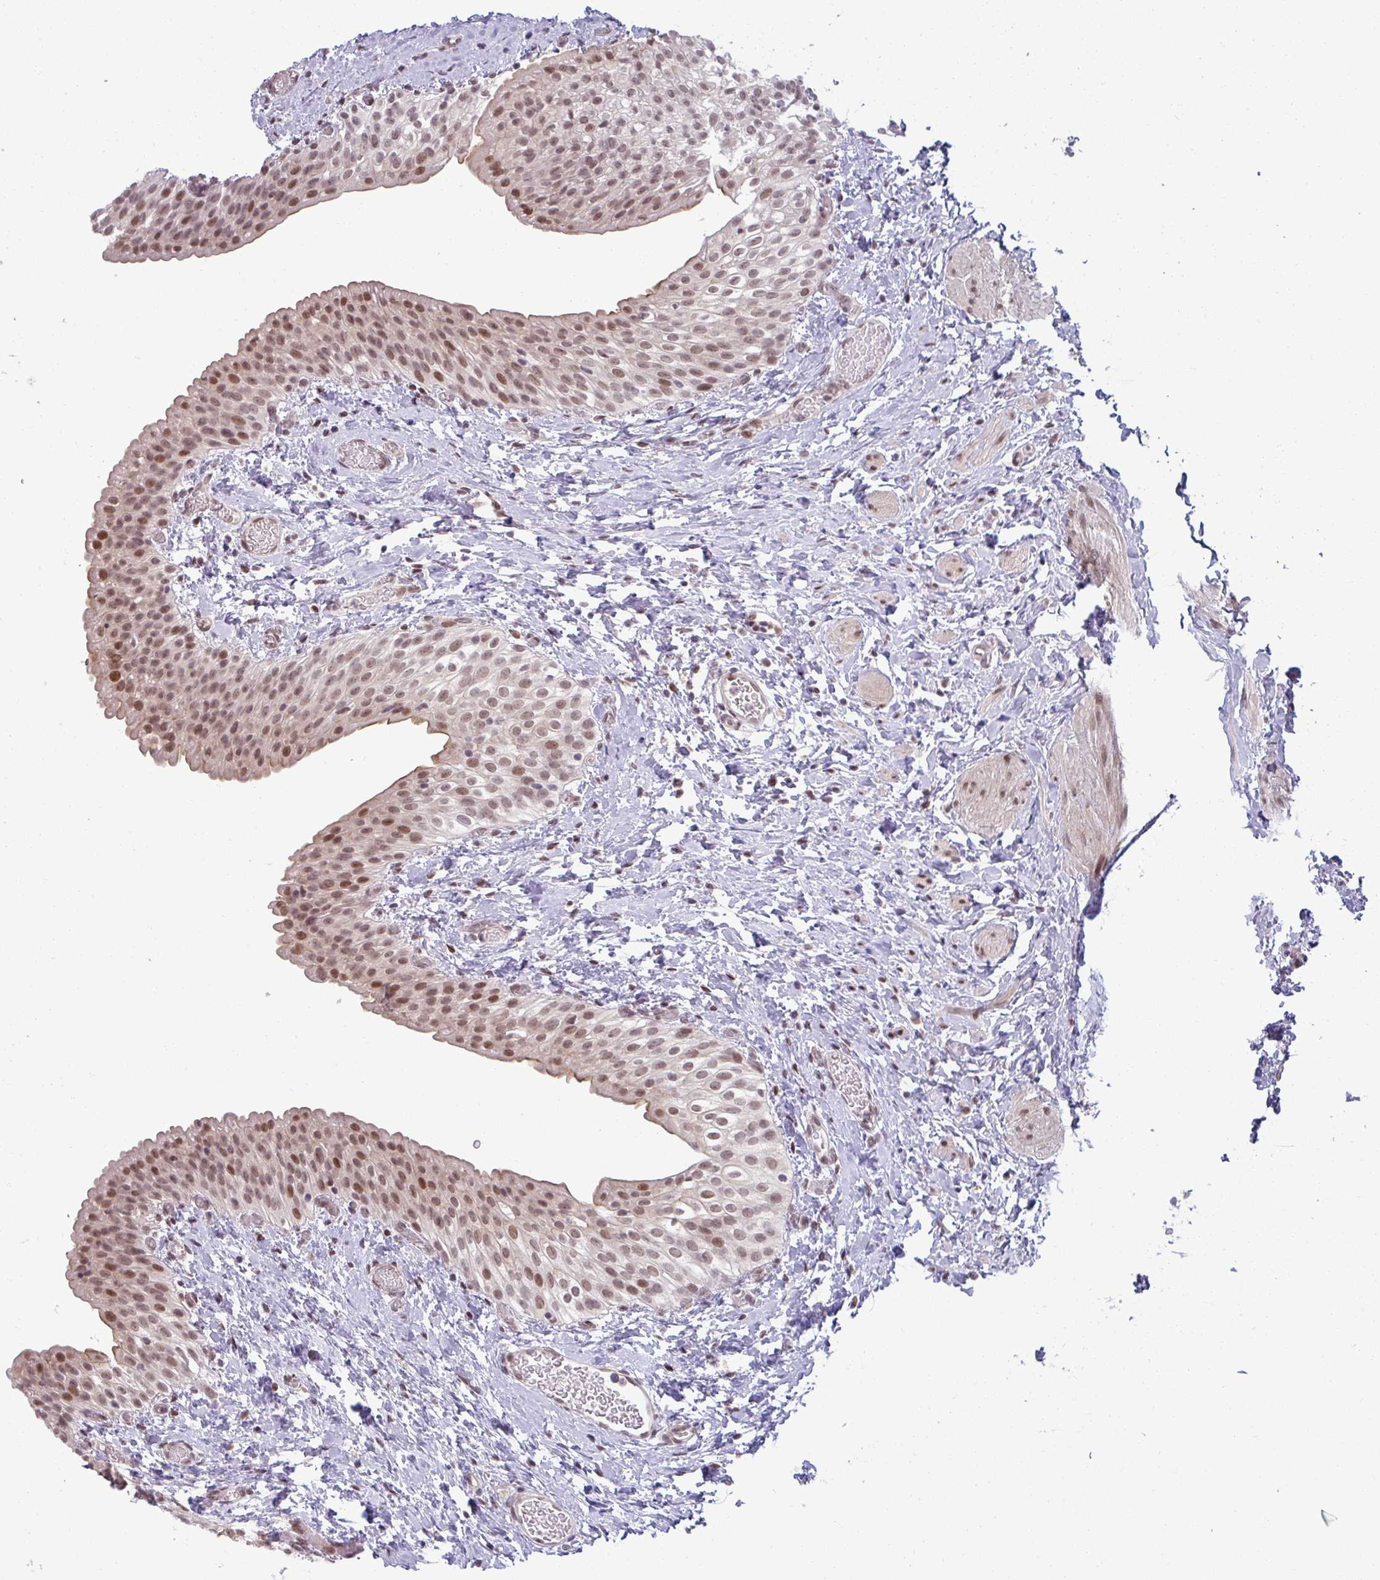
{"staining": {"intensity": "moderate", "quantity": ">75%", "location": "nuclear"}, "tissue": "urinary bladder", "cell_type": "Urothelial cells", "image_type": "normal", "snomed": [{"axis": "morphology", "description": "Normal tissue, NOS"}, {"axis": "topography", "description": "Urinary bladder"}], "caption": "Immunohistochemistry (IHC) (DAB (3,3'-diaminobenzidine)) staining of normal urinary bladder shows moderate nuclear protein staining in about >75% of urothelial cells.", "gene": "PTPN20", "patient": {"sex": "male", "age": 1}}